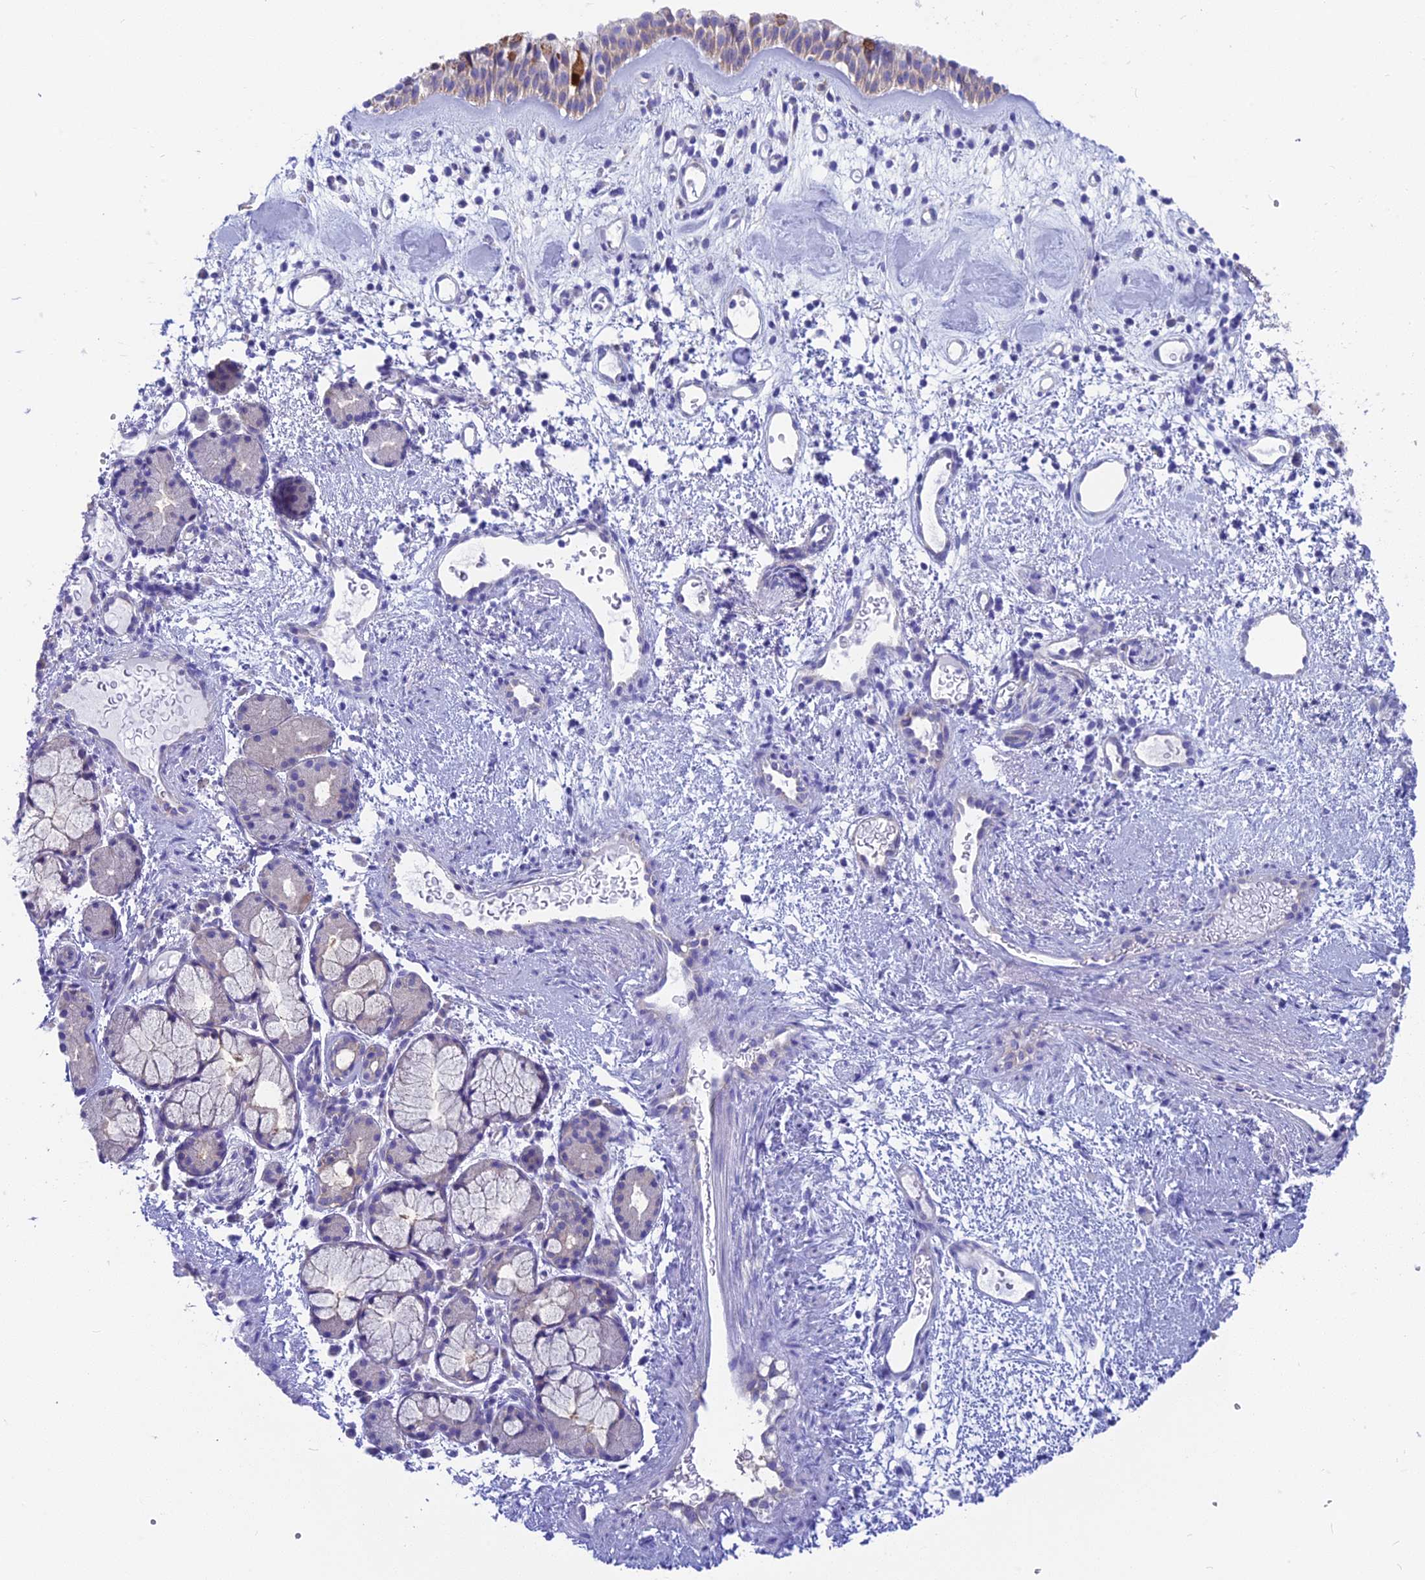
{"staining": {"intensity": "strong", "quantity": "25%-75%", "location": "cytoplasmic/membranous"}, "tissue": "nasopharynx", "cell_type": "Respiratory epithelial cells", "image_type": "normal", "snomed": [{"axis": "morphology", "description": "Normal tissue, NOS"}, {"axis": "topography", "description": "Nasopharynx"}], "caption": "A brown stain highlights strong cytoplasmic/membranous expression of a protein in respiratory epithelial cells of unremarkable human nasopharynx.", "gene": "LZTFL1", "patient": {"sex": "male", "age": 82}}